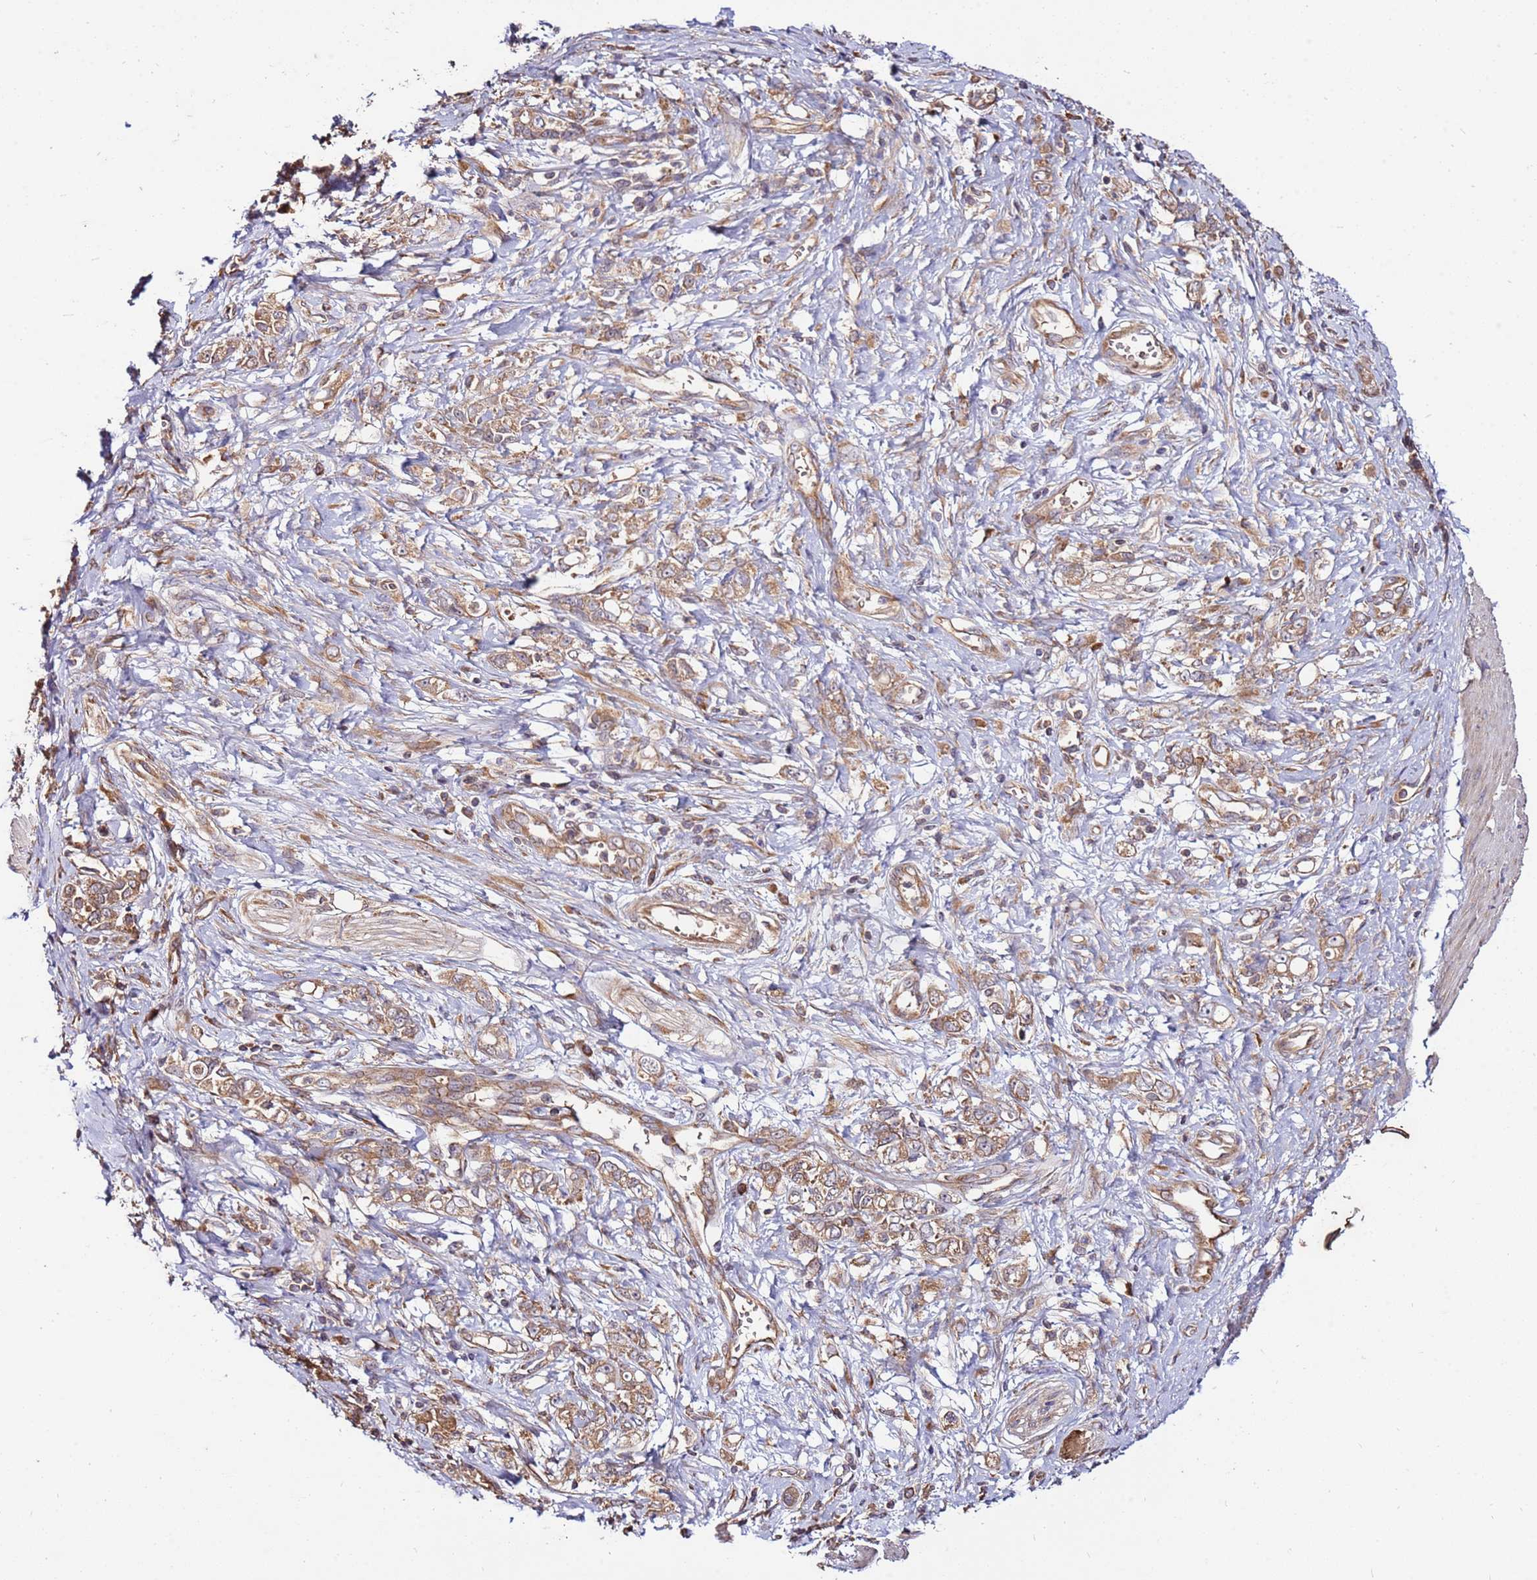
{"staining": {"intensity": "moderate", "quantity": ">75%", "location": "cytoplasmic/membranous"}, "tissue": "stomach cancer", "cell_type": "Tumor cells", "image_type": "cancer", "snomed": [{"axis": "morphology", "description": "Adenocarcinoma, NOS"}, {"axis": "topography", "description": "Stomach"}], "caption": "A photomicrograph of human adenocarcinoma (stomach) stained for a protein exhibits moderate cytoplasmic/membranous brown staining in tumor cells. (IHC, brightfield microscopy, high magnification).", "gene": "SLC44A5", "patient": {"sex": "female", "age": 76}}